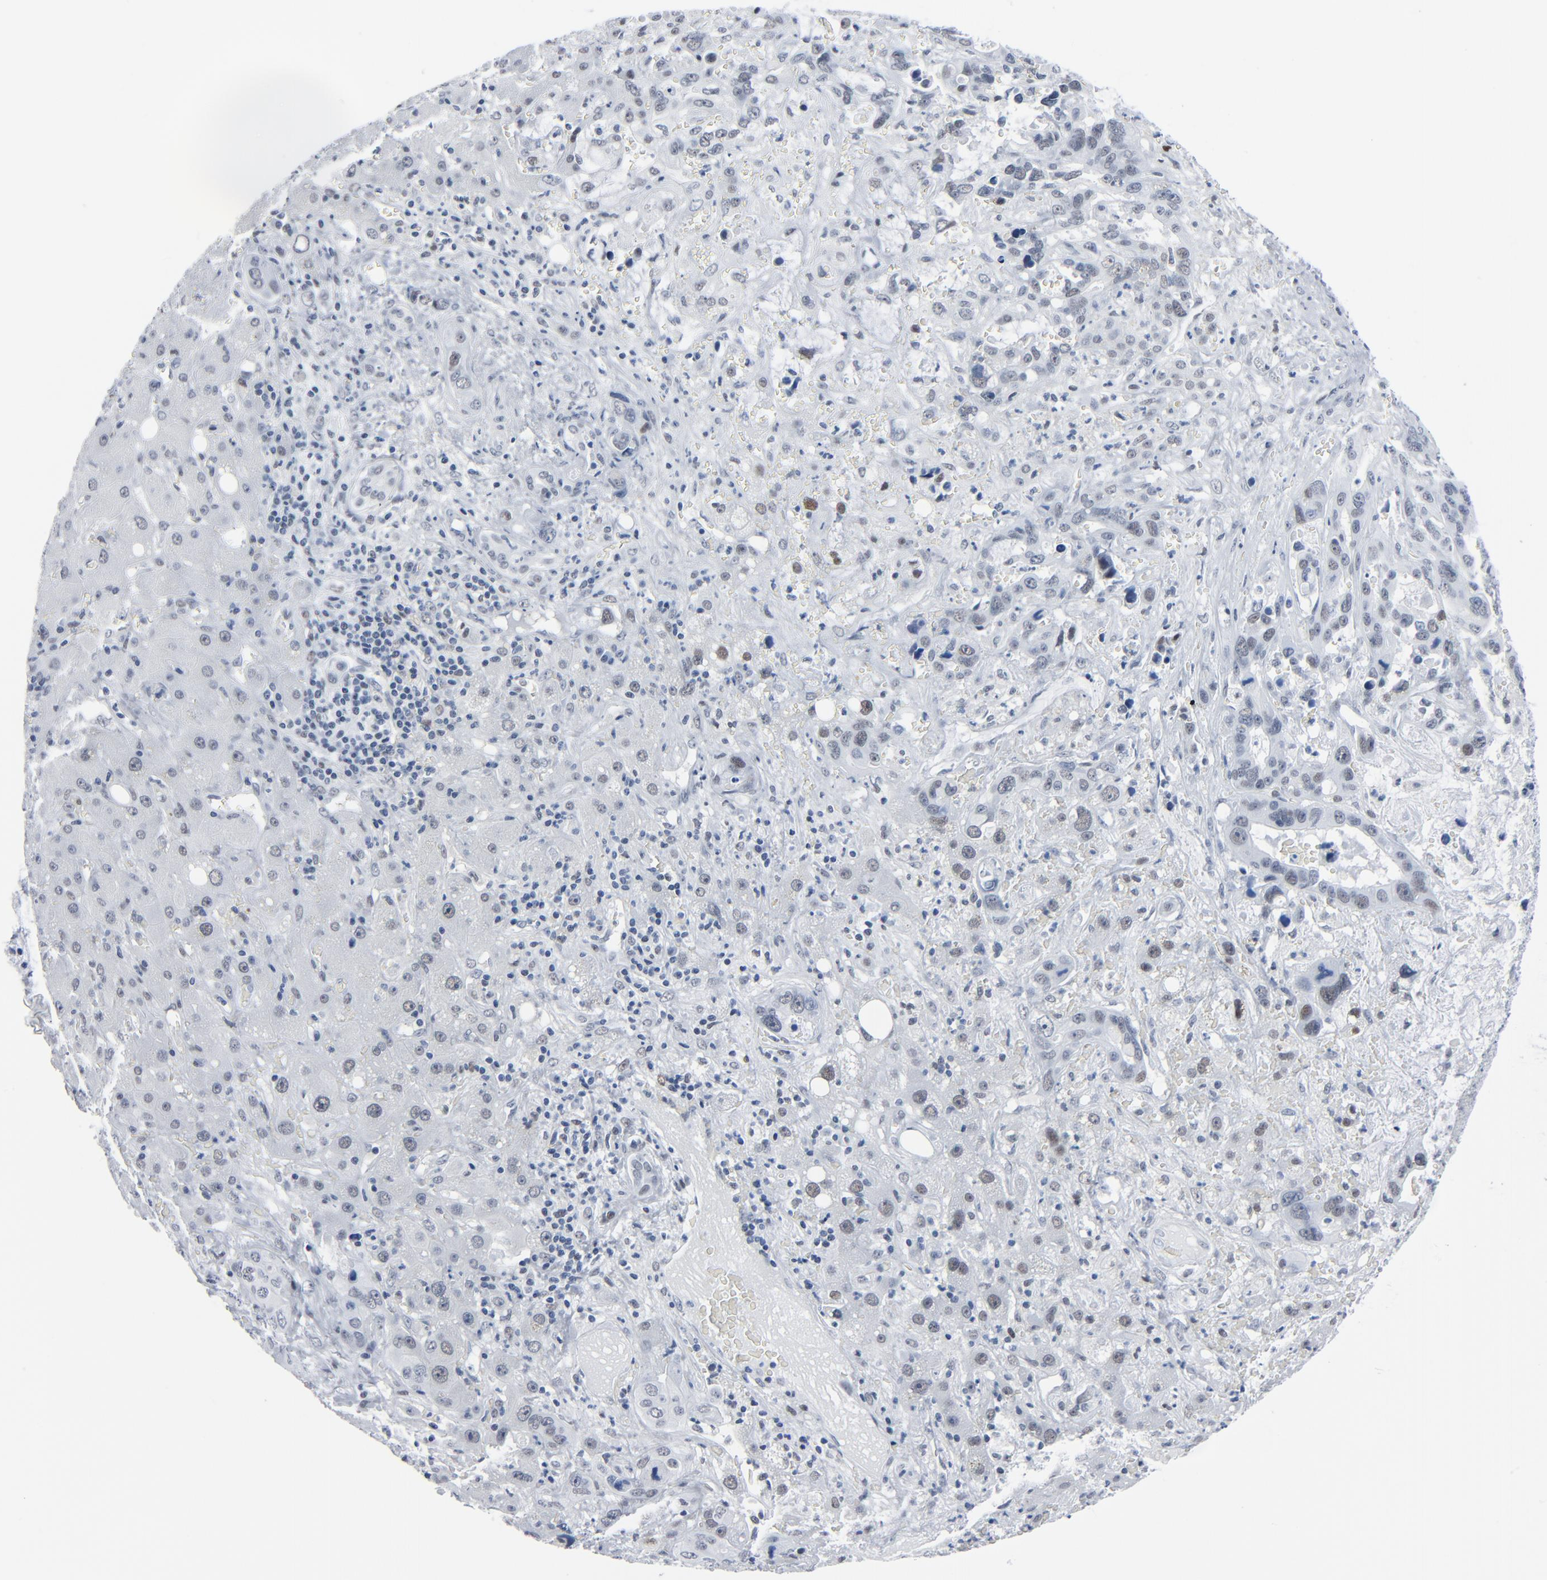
{"staining": {"intensity": "weak", "quantity": "25%-75%", "location": "nuclear"}, "tissue": "liver cancer", "cell_type": "Tumor cells", "image_type": "cancer", "snomed": [{"axis": "morphology", "description": "Cholangiocarcinoma"}, {"axis": "topography", "description": "Liver"}], "caption": "Human liver cholangiocarcinoma stained for a protein (brown) displays weak nuclear positive expression in approximately 25%-75% of tumor cells.", "gene": "SIRT1", "patient": {"sex": "female", "age": 65}}